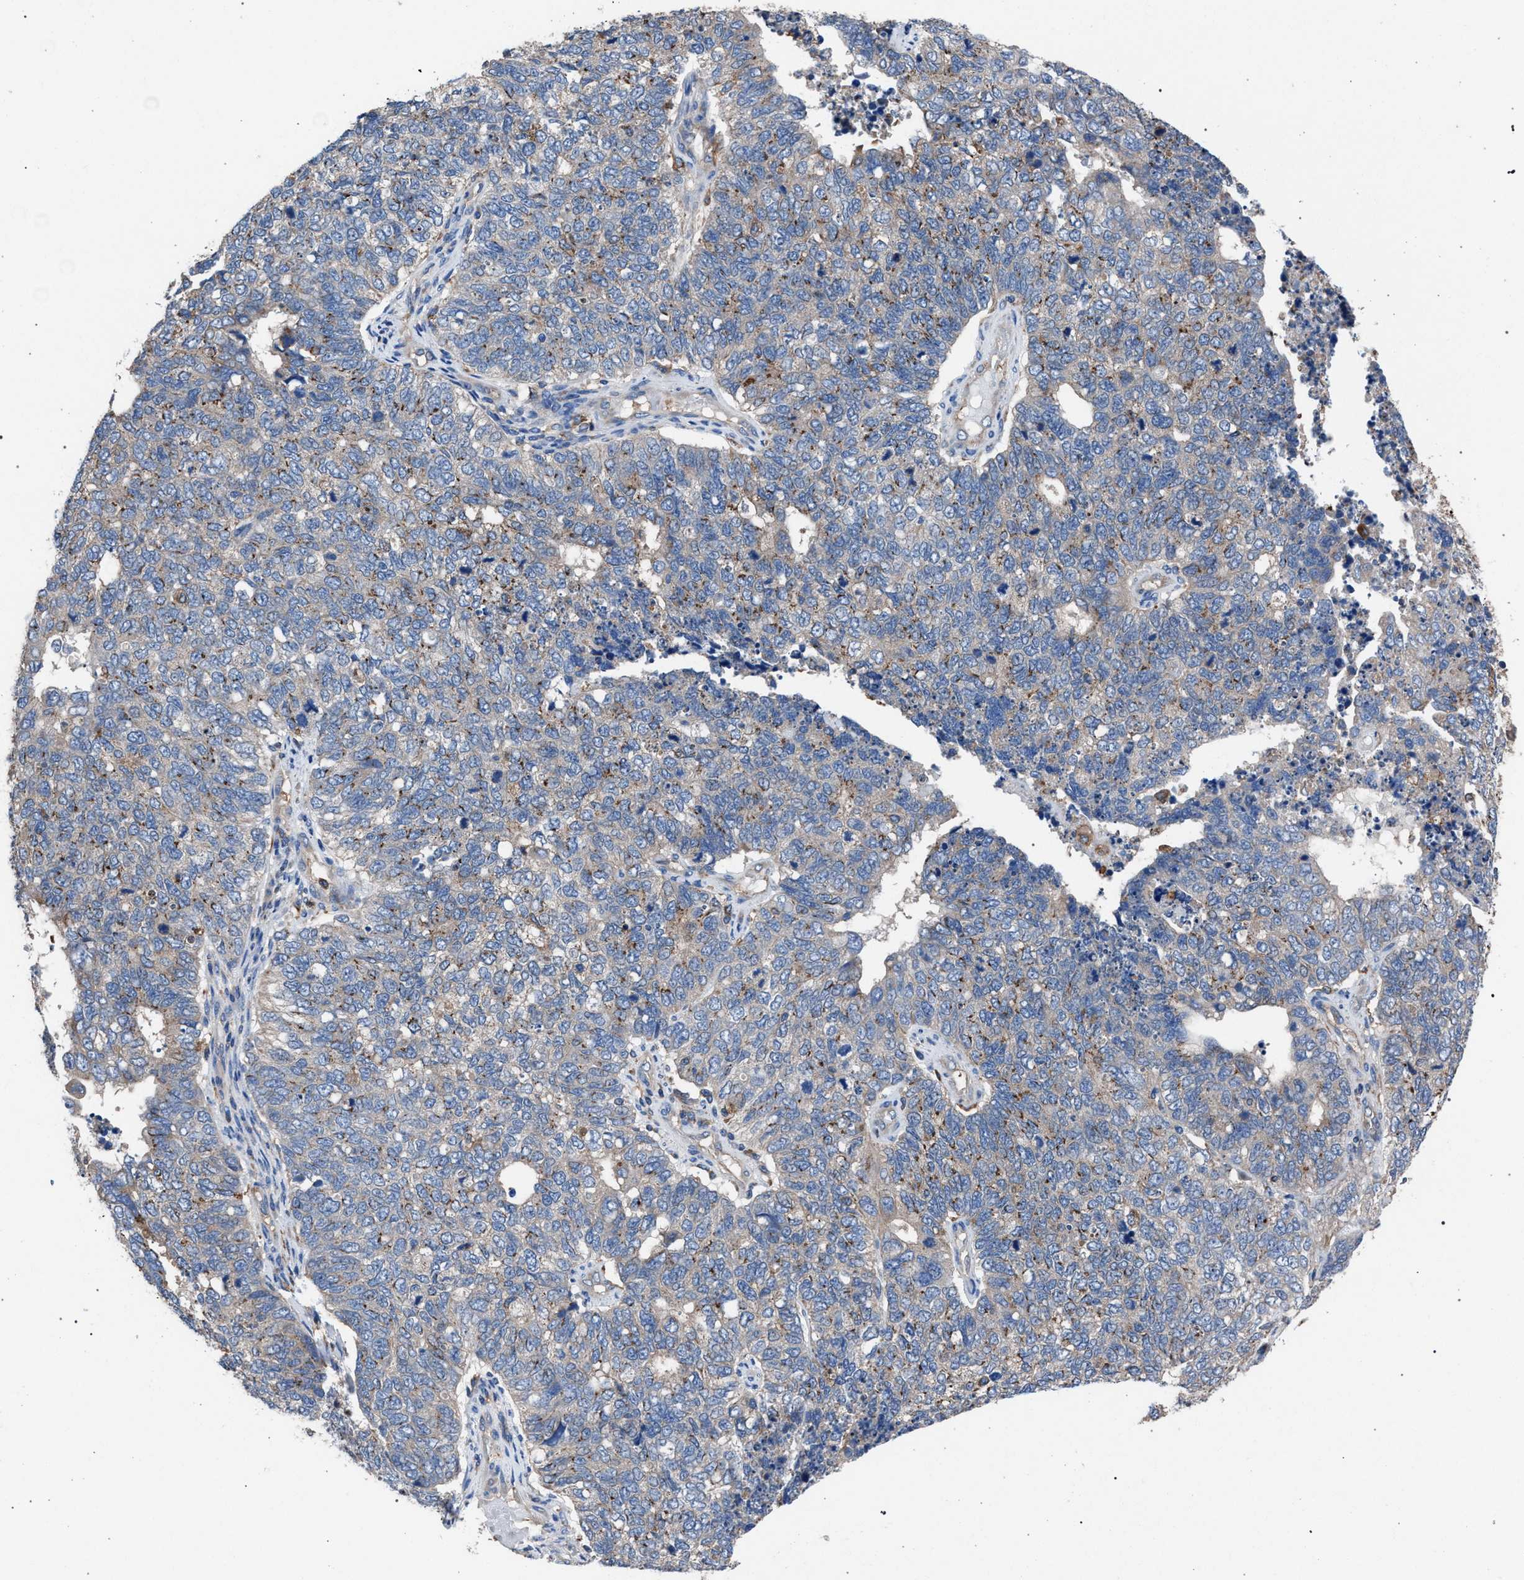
{"staining": {"intensity": "moderate", "quantity": "<25%", "location": "cytoplasmic/membranous"}, "tissue": "cervical cancer", "cell_type": "Tumor cells", "image_type": "cancer", "snomed": [{"axis": "morphology", "description": "Squamous cell carcinoma, NOS"}, {"axis": "topography", "description": "Cervix"}], "caption": "The photomicrograph shows staining of cervical cancer (squamous cell carcinoma), revealing moderate cytoplasmic/membranous protein expression (brown color) within tumor cells.", "gene": "ATP6V0A1", "patient": {"sex": "female", "age": 63}}